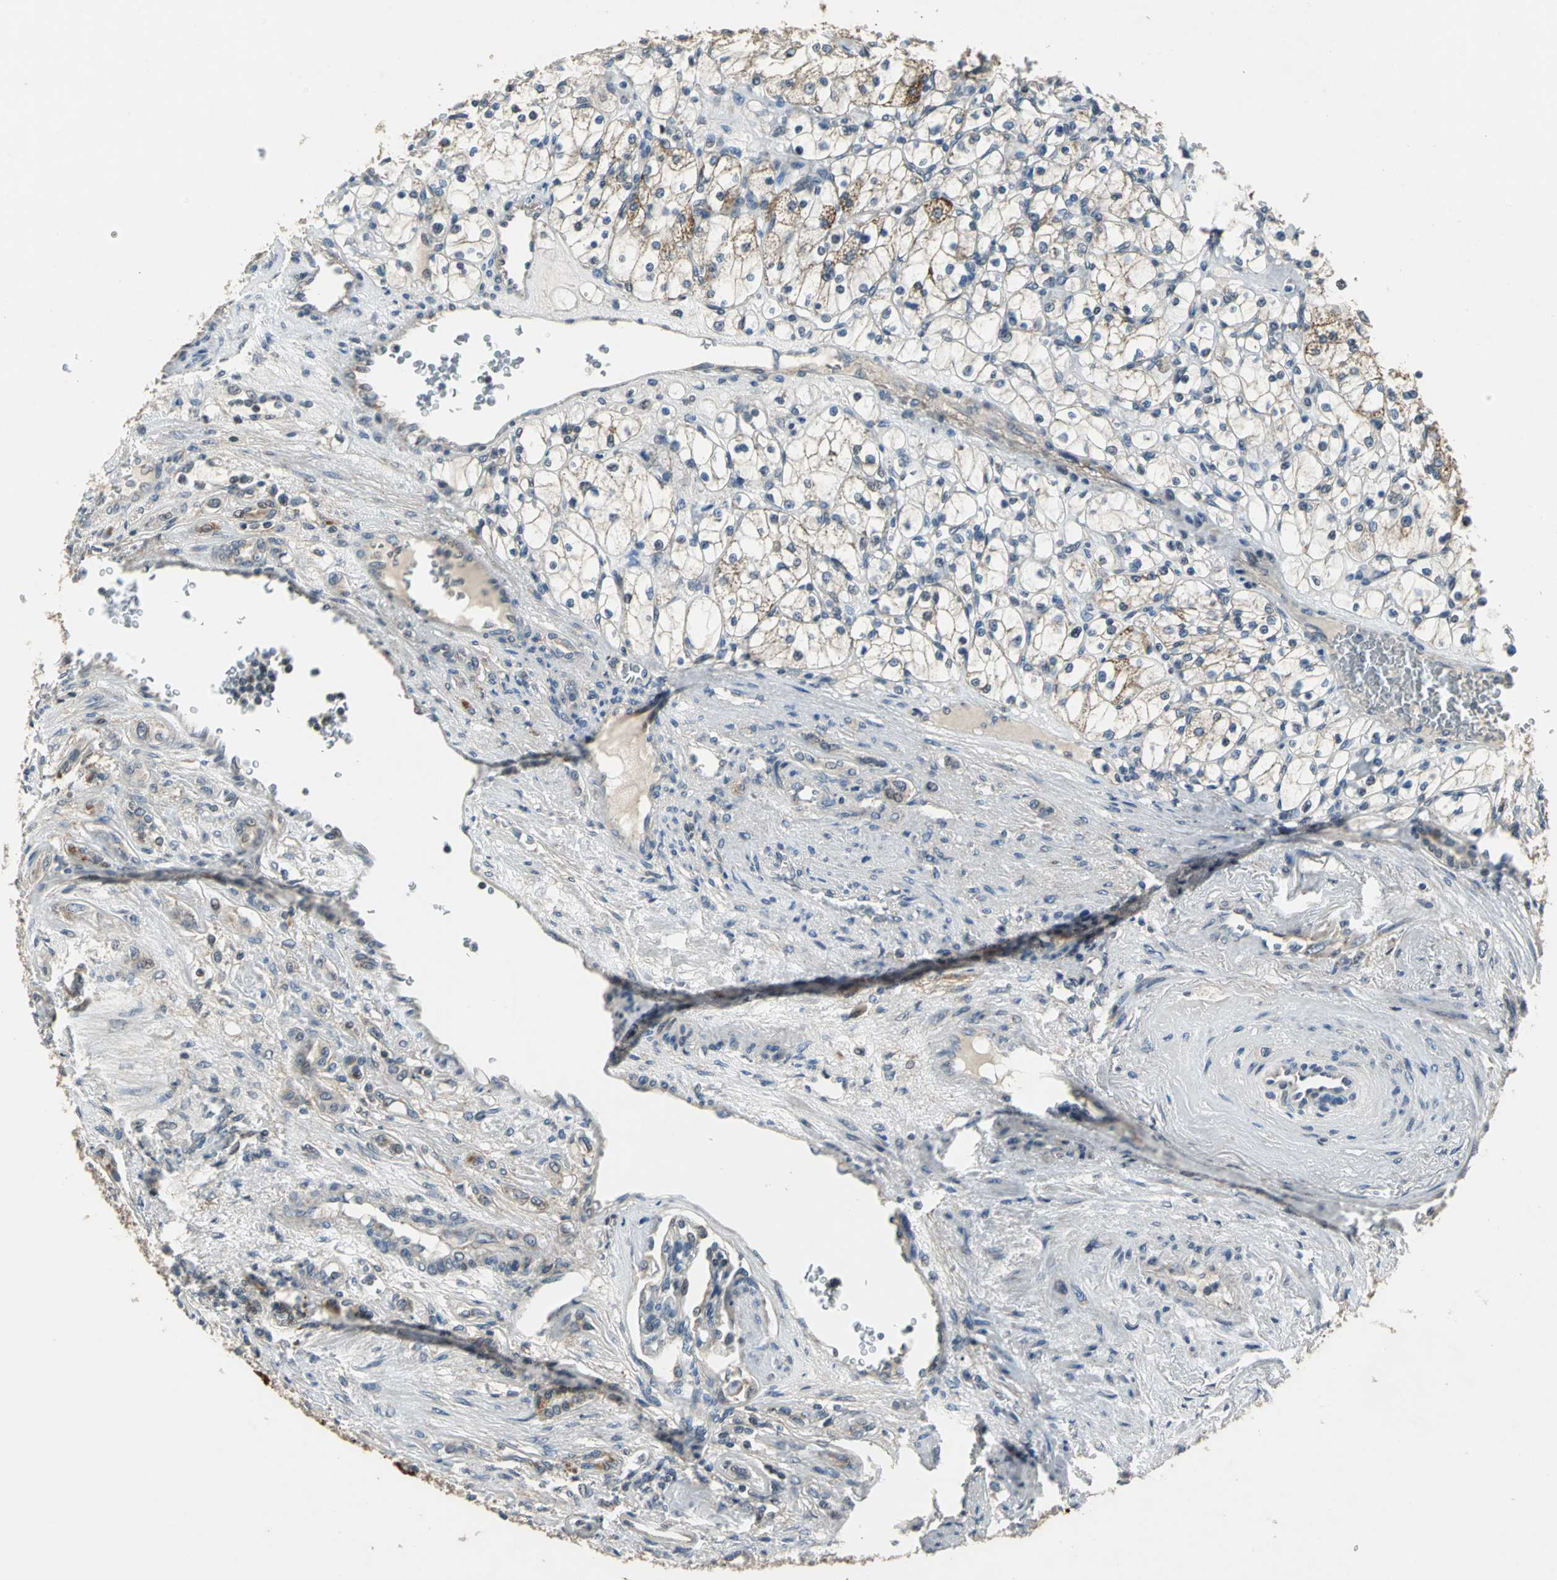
{"staining": {"intensity": "weak", "quantity": "<25%", "location": "cytoplasmic/membranous"}, "tissue": "renal cancer", "cell_type": "Tumor cells", "image_type": "cancer", "snomed": [{"axis": "morphology", "description": "Adenocarcinoma, NOS"}, {"axis": "topography", "description": "Kidney"}], "caption": "Immunohistochemical staining of human renal adenocarcinoma displays no significant staining in tumor cells. (DAB (3,3'-diaminobenzidine) IHC visualized using brightfield microscopy, high magnification).", "gene": "JADE3", "patient": {"sex": "female", "age": 83}}